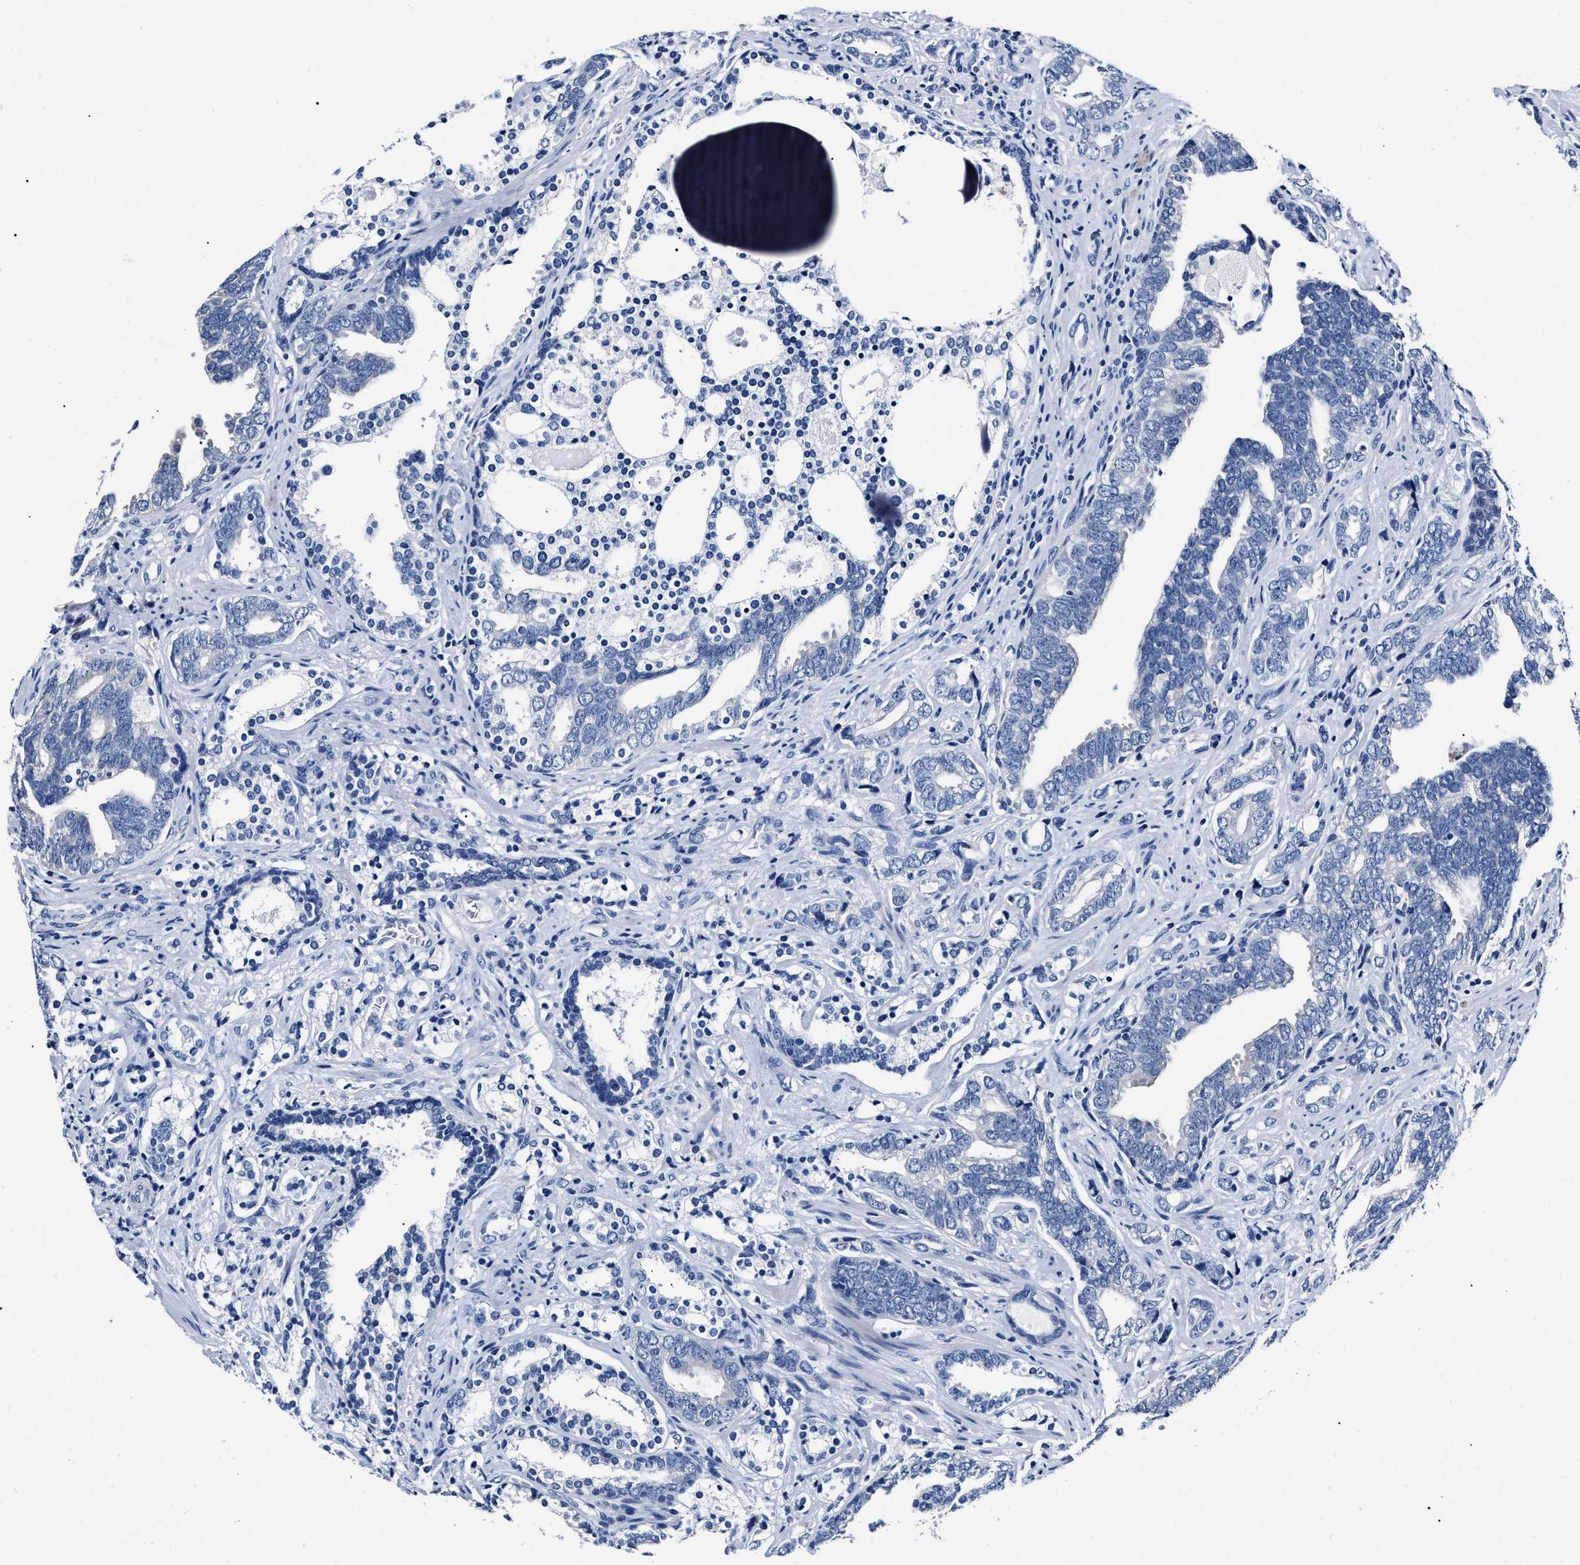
{"staining": {"intensity": "negative", "quantity": "none", "location": "none"}, "tissue": "prostate cancer", "cell_type": "Tumor cells", "image_type": "cancer", "snomed": [{"axis": "morphology", "description": "Adenocarcinoma, Medium grade"}, {"axis": "topography", "description": "Prostate"}], "caption": "This image is of prostate cancer (medium-grade adenocarcinoma) stained with immunohistochemistry (IHC) to label a protein in brown with the nuclei are counter-stained blue. There is no staining in tumor cells.", "gene": "ALPG", "patient": {"sex": "male", "age": 67}}